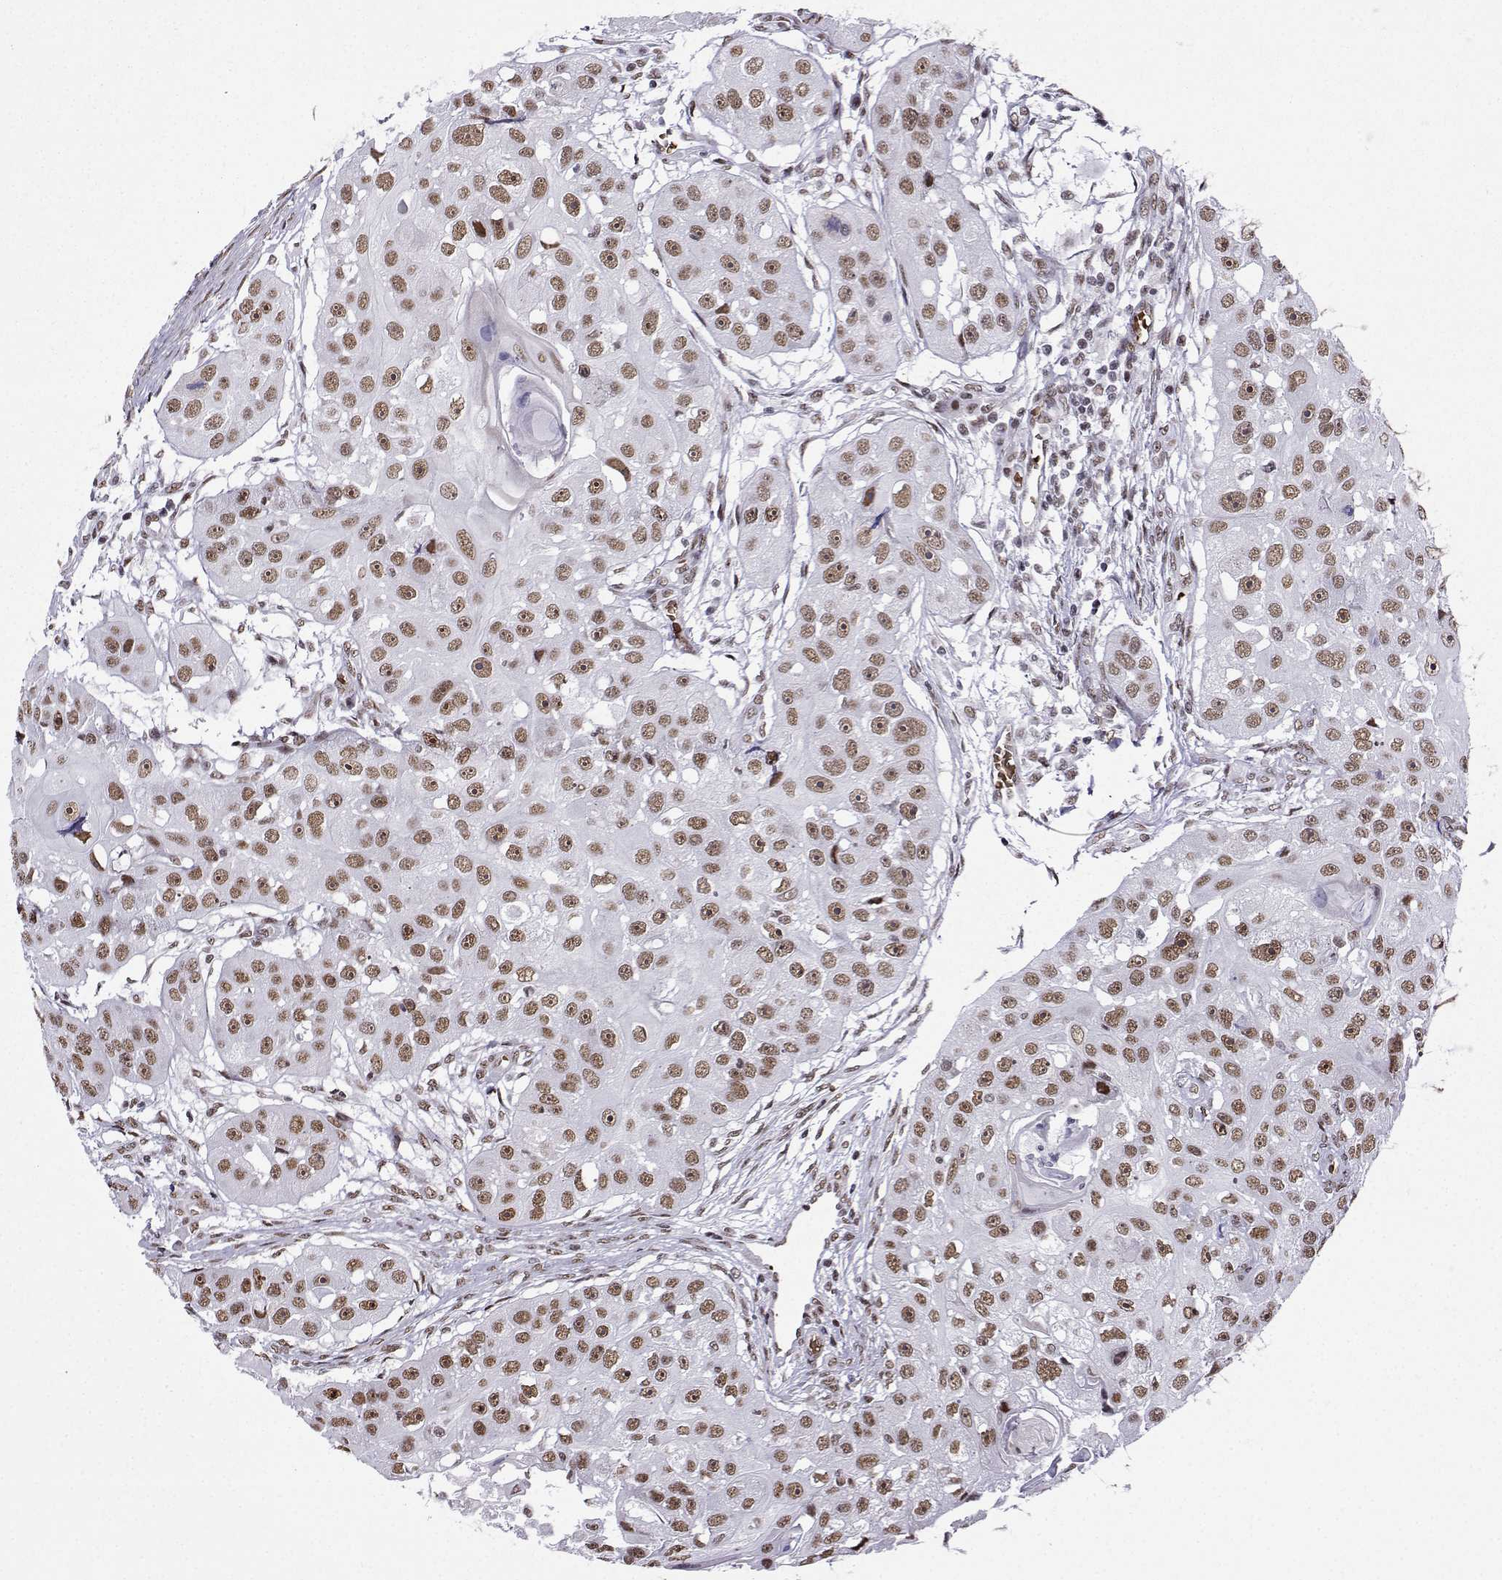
{"staining": {"intensity": "moderate", "quantity": ">75%", "location": "nuclear"}, "tissue": "head and neck cancer", "cell_type": "Tumor cells", "image_type": "cancer", "snomed": [{"axis": "morphology", "description": "Squamous cell carcinoma, NOS"}, {"axis": "topography", "description": "Head-Neck"}], "caption": "IHC histopathology image of neoplastic tissue: head and neck squamous cell carcinoma stained using immunohistochemistry (IHC) shows medium levels of moderate protein expression localized specifically in the nuclear of tumor cells, appearing as a nuclear brown color.", "gene": "CCNK", "patient": {"sex": "male", "age": 51}}